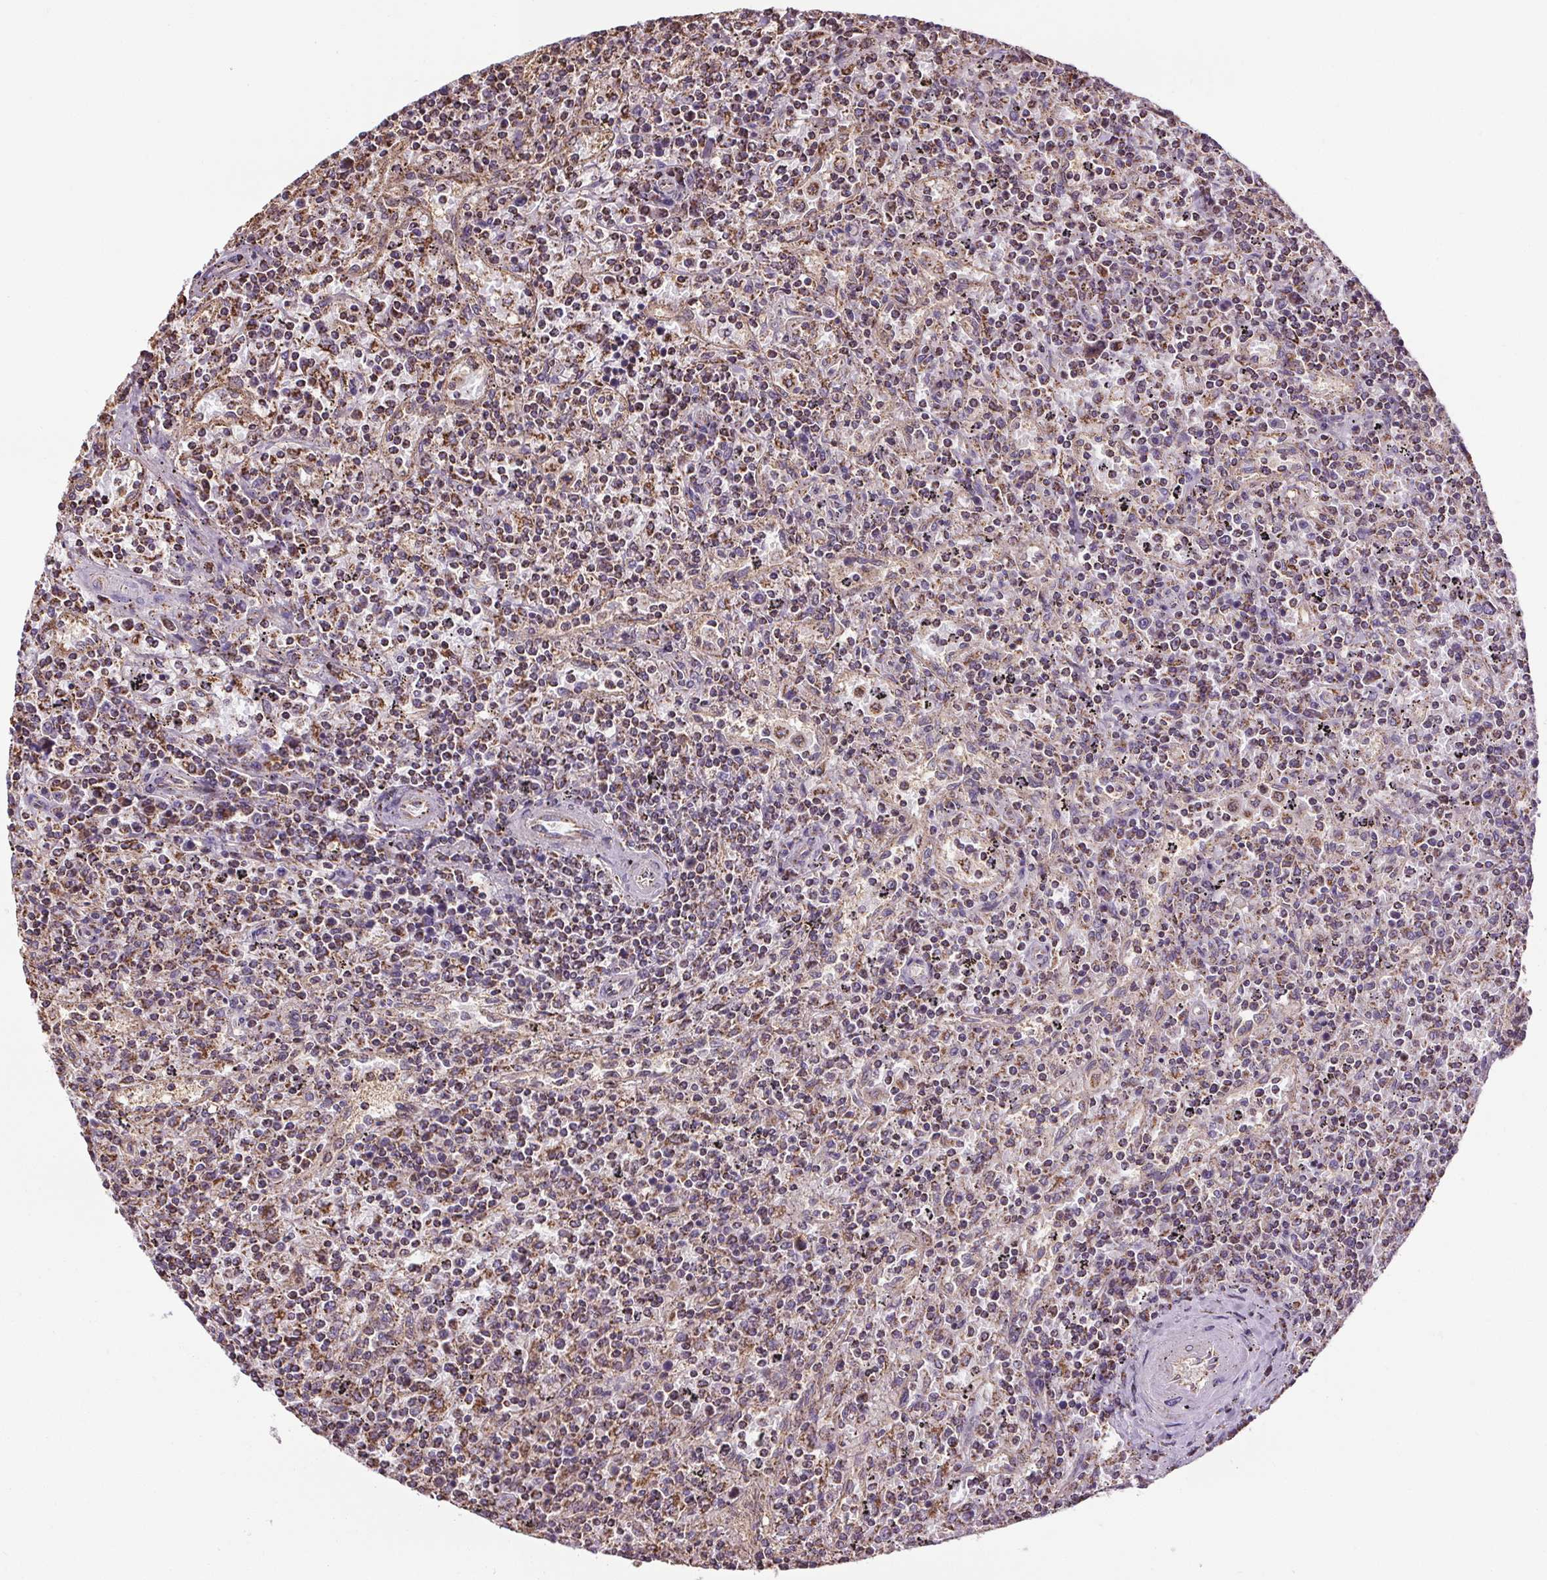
{"staining": {"intensity": "weak", "quantity": ">75%", "location": "cytoplasmic/membranous"}, "tissue": "lymphoma", "cell_type": "Tumor cells", "image_type": "cancer", "snomed": [{"axis": "morphology", "description": "Malignant lymphoma, non-Hodgkin's type, Low grade"}, {"axis": "topography", "description": "Spleen"}], "caption": "The immunohistochemical stain labels weak cytoplasmic/membranous expression in tumor cells of lymphoma tissue. (brown staining indicates protein expression, while blue staining denotes nuclei).", "gene": "ZNF548", "patient": {"sex": "male", "age": 62}}